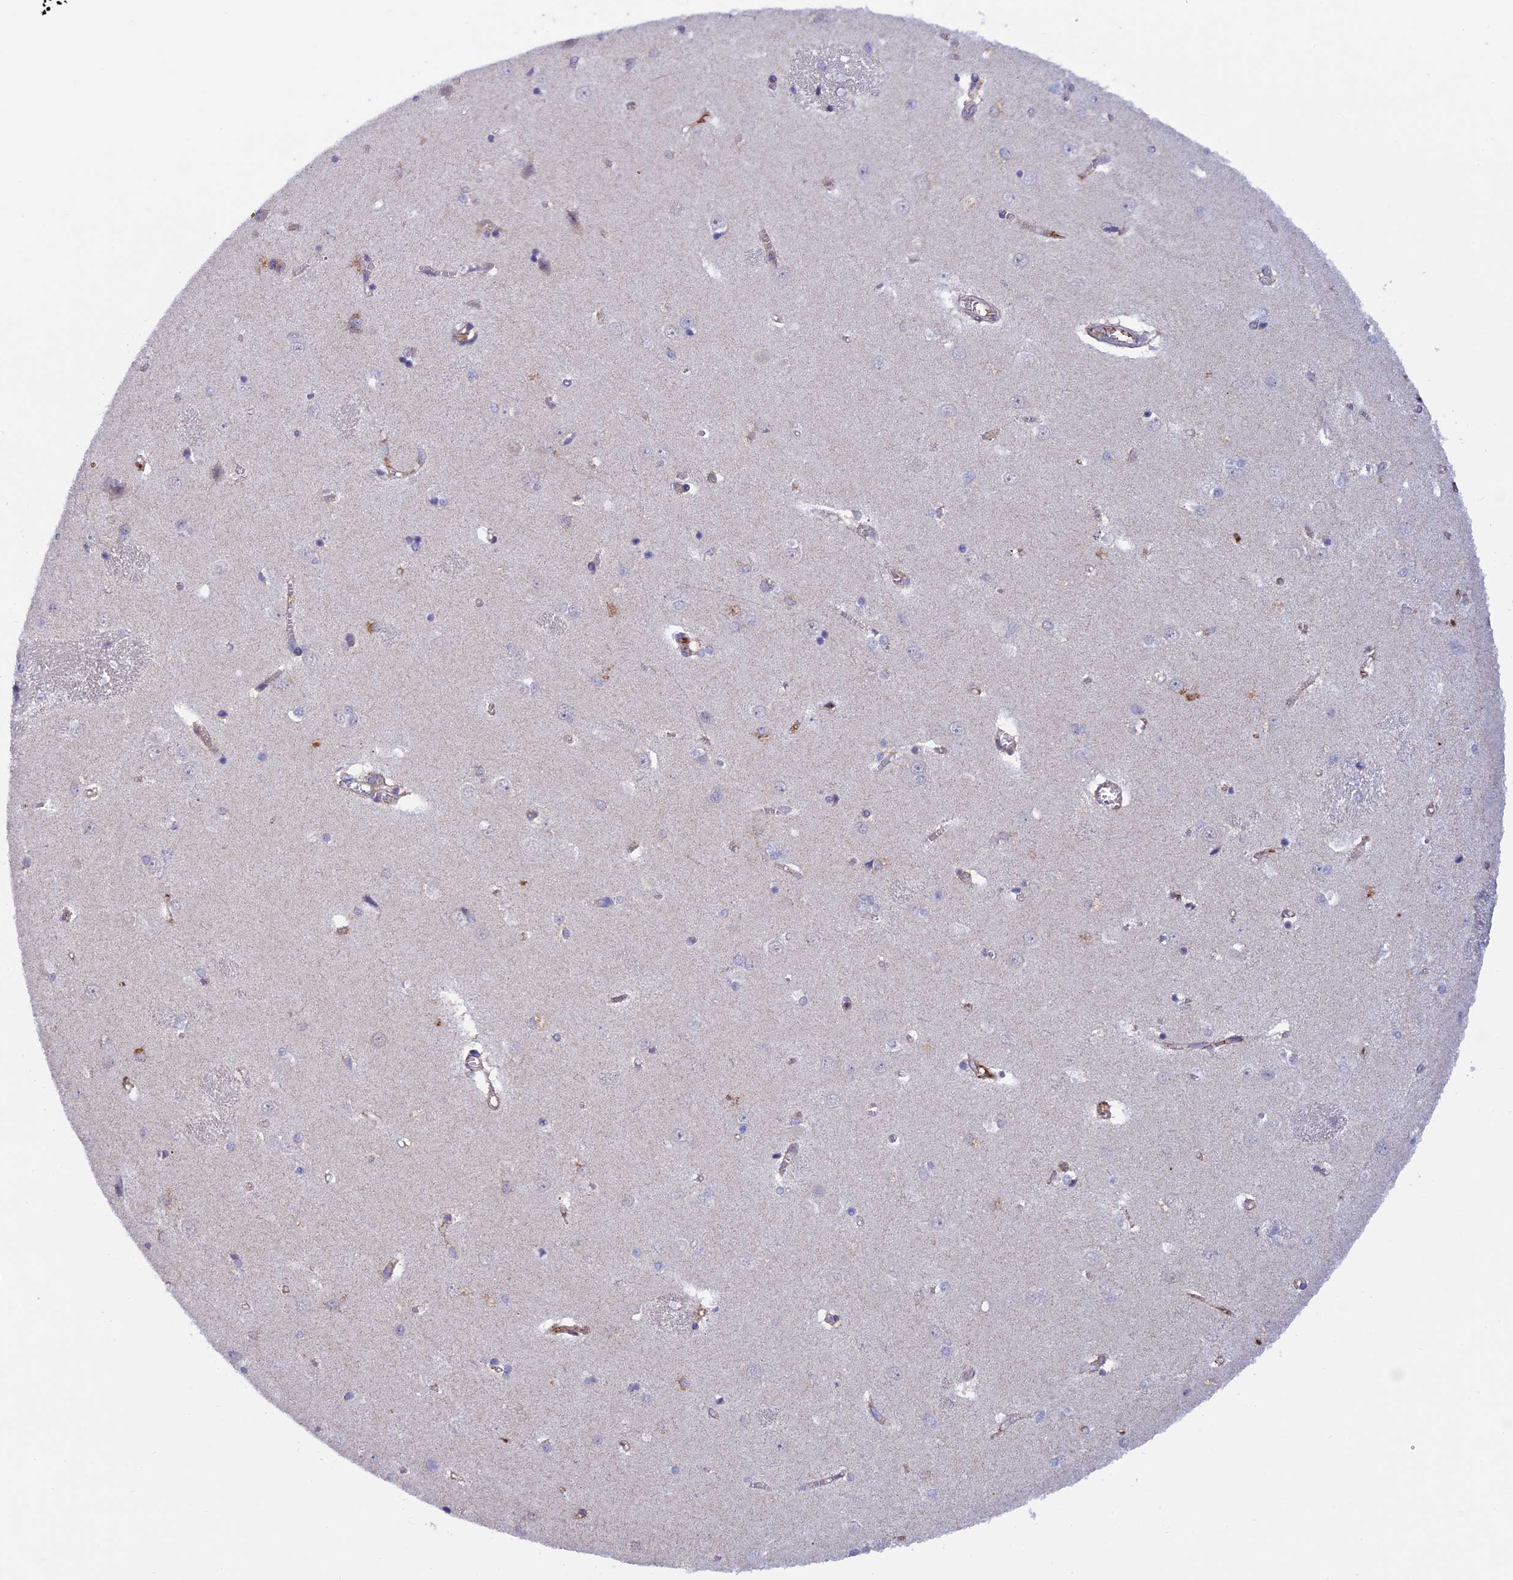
{"staining": {"intensity": "negative", "quantity": "none", "location": "none"}, "tissue": "caudate", "cell_type": "Glial cells", "image_type": "normal", "snomed": [{"axis": "morphology", "description": "Normal tissue, NOS"}, {"axis": "topography", "description": "Lateral ventricle wall"}], "caption": "The histopathology image demonstrates no significant positivity in glial cells of caudate. (DAB (3,3'-diaminobenzidine) immunohistochemistry (IHC) with hematoxylin counter stain).", "gene": "COL4A3", "patient": {"sex": "male", "age": 37}}